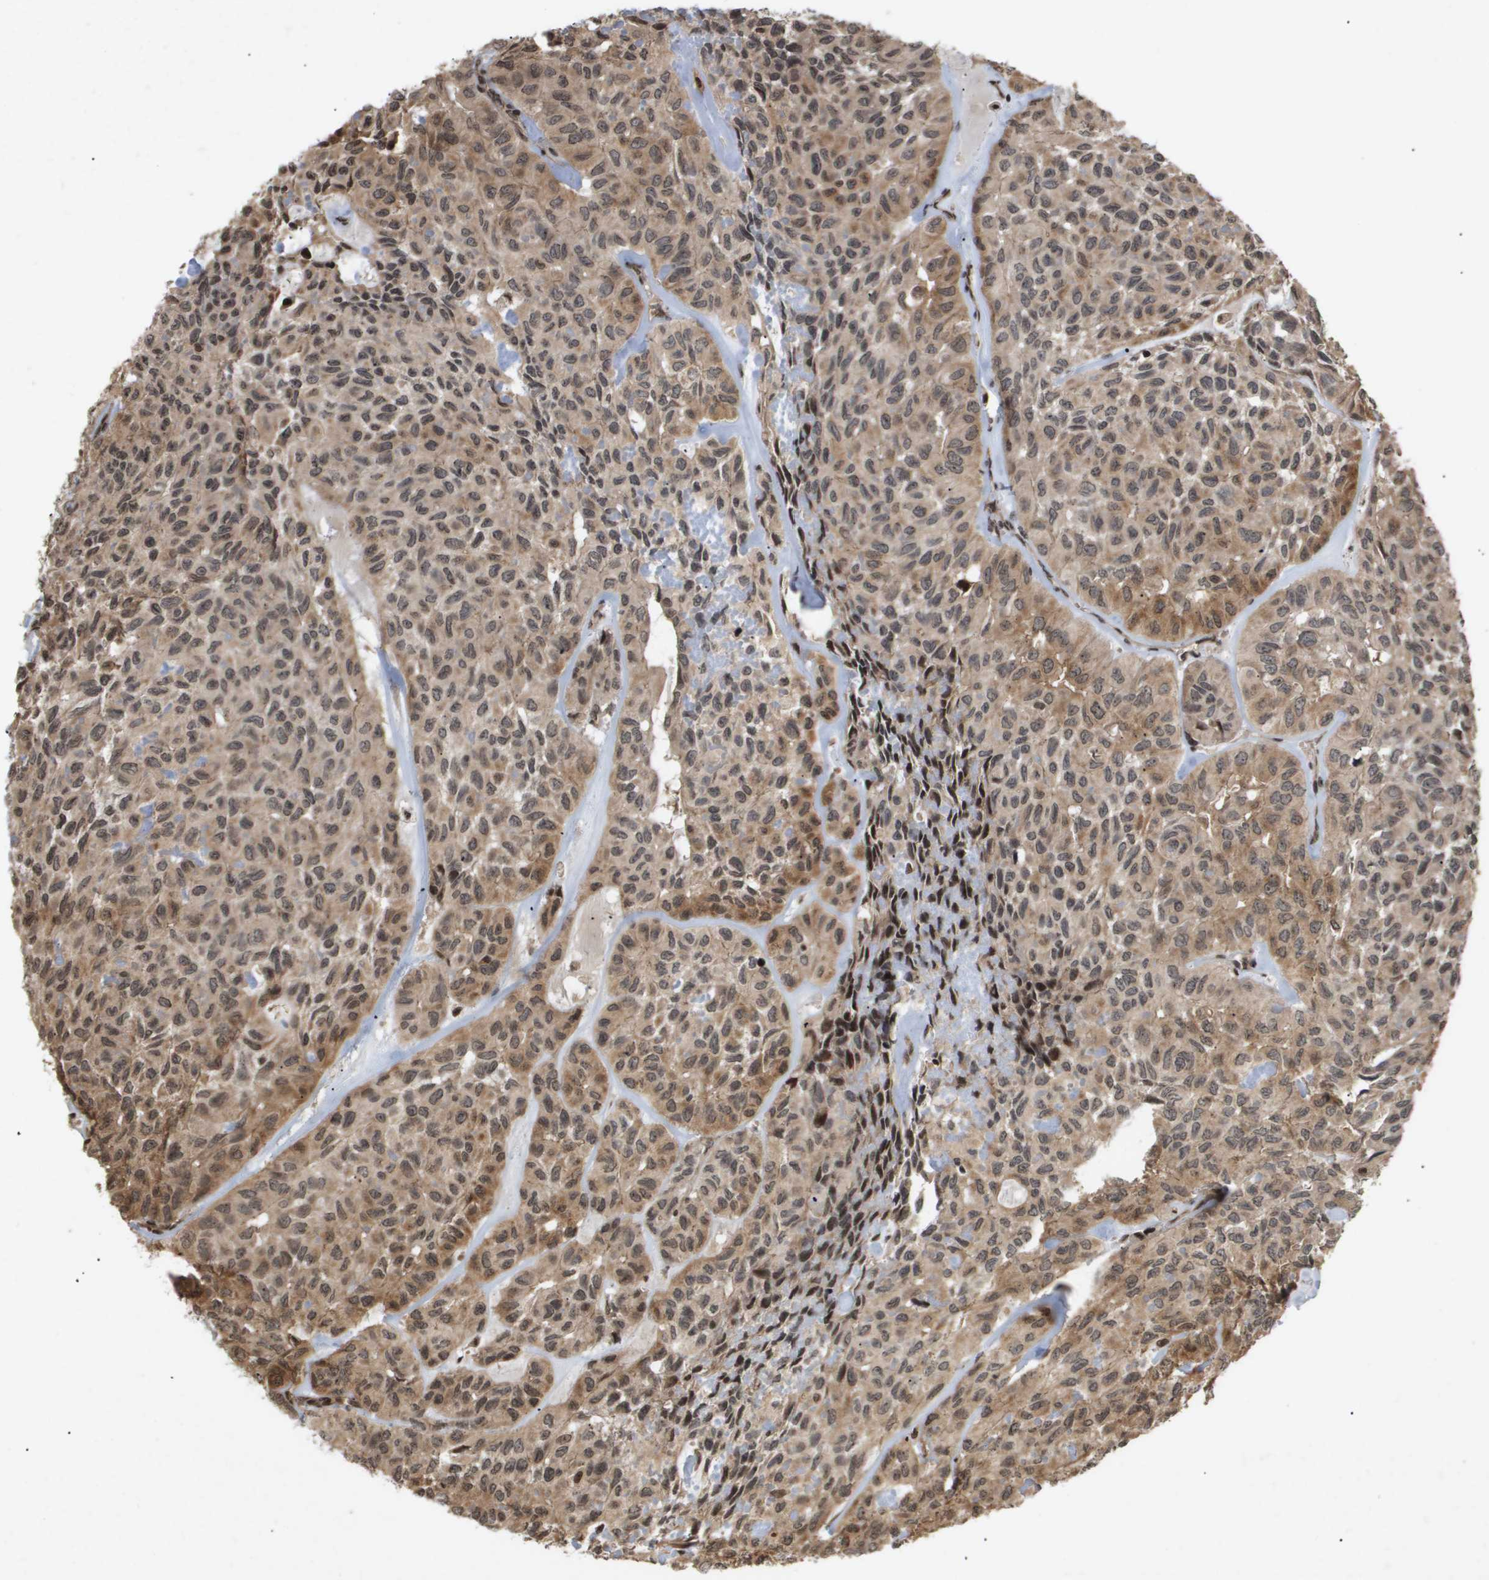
{"staining": {"intensity": "moderate", "quantity": ">75%", "location": "cytoplasmic/membranous"}, "tissue": "head and neck cancer", "cell_type": "Tumor cells", "image_type": "cancer", "snomed": [{"axis": "morphology", "description": "Adenocarcinoma, NOS"}, {"axis": "topography", "description": "Salivary gland, NOS"}, {"axis": "topography", "description": "Head-Neck"}], "caption": "Human head and neck adenocarcinoma stained with a protein marker displays moderate staining in tumor cells.", "gene": "HSPA6", "patient": {"sex": "female", "age": 76}}